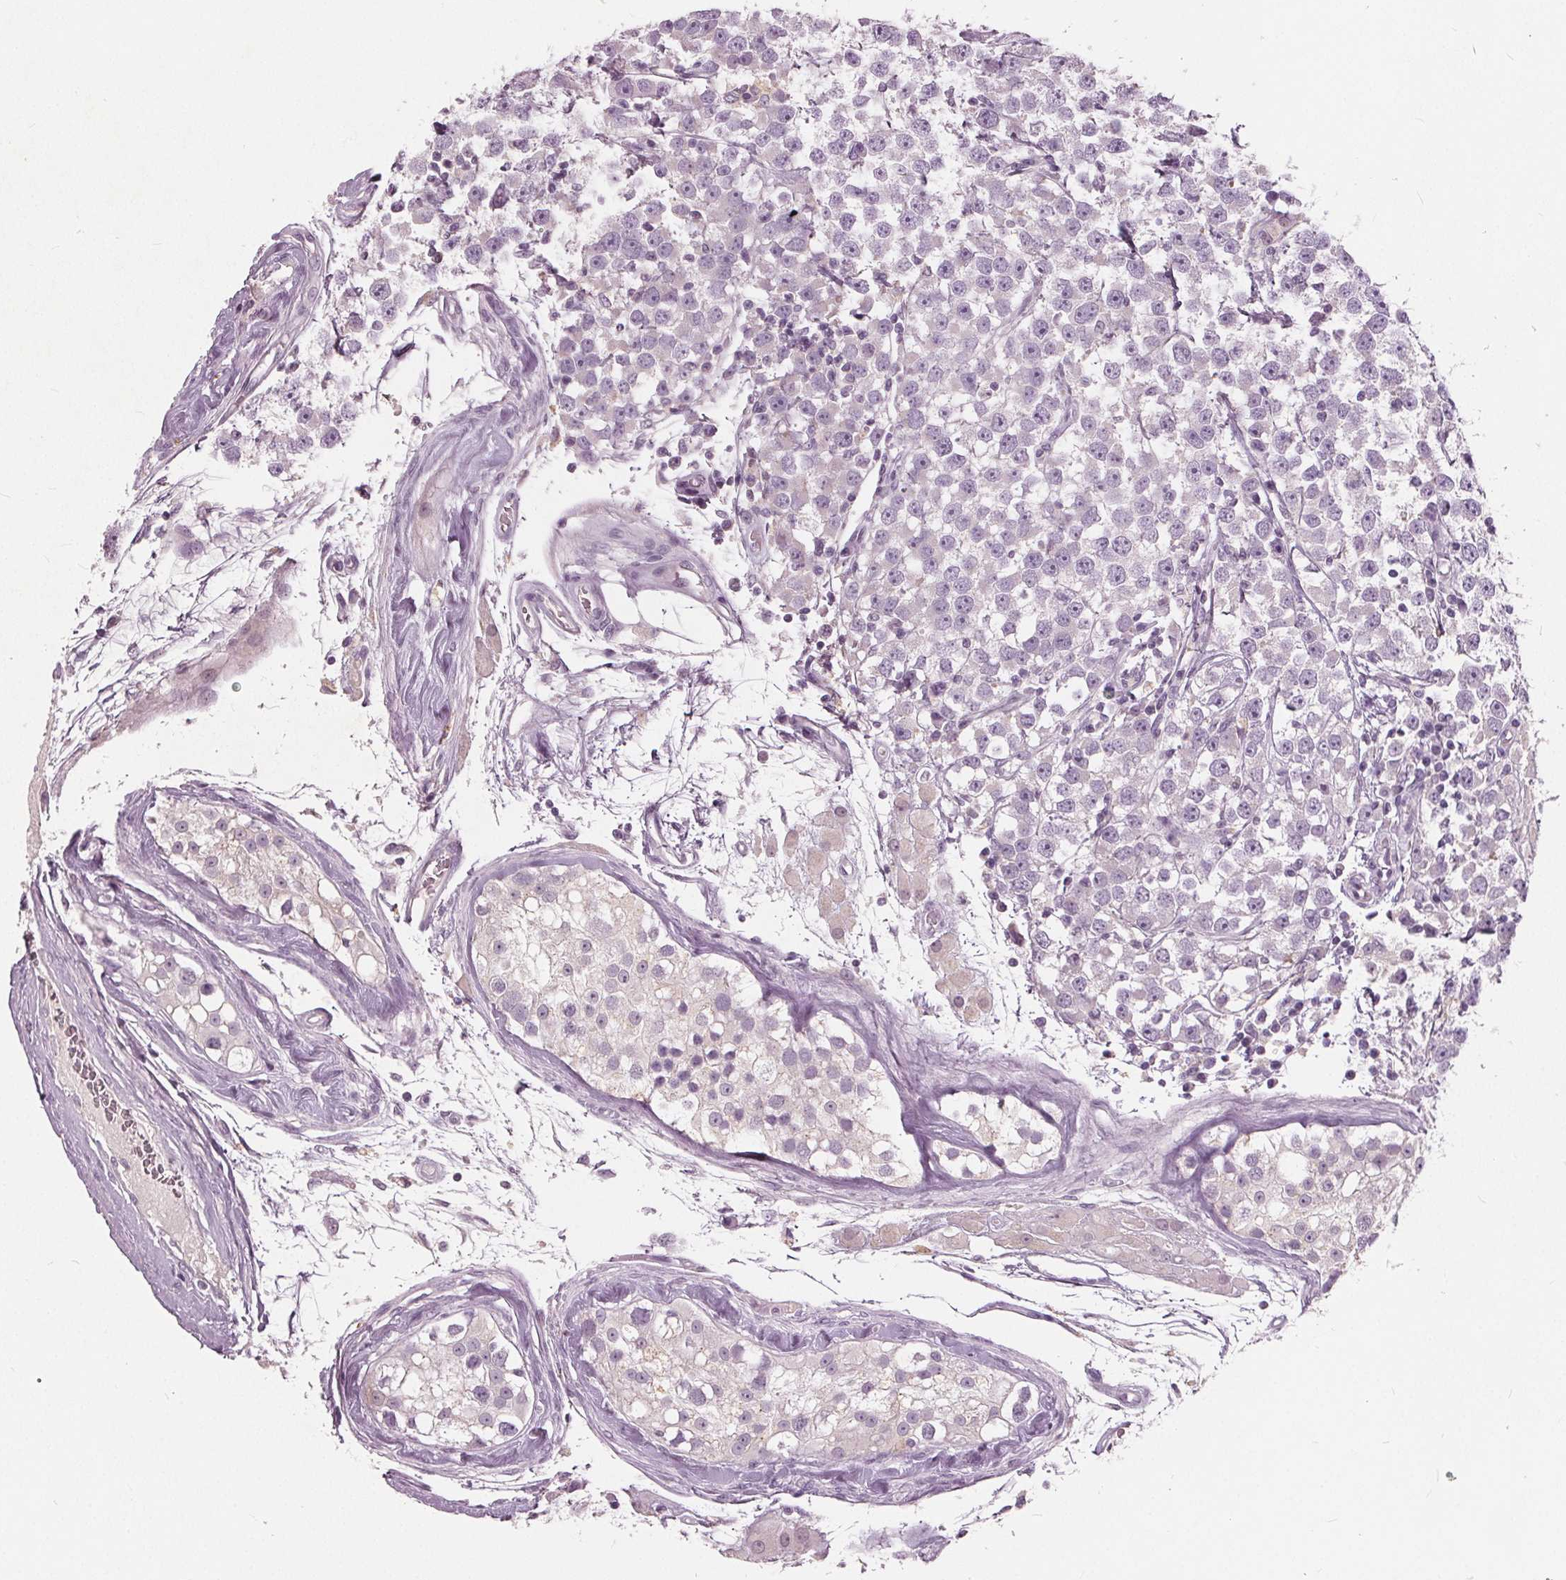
{"staining": {"intensity": "negative", "quantity": "none", "location": "none"}, "tissue": "testis cancer", "cell_type": "Tumor cells", "image_type": "cancer", "snomed": [{"axis": "morphology", "description": "Seminoma, NOS"}, {"axis": "topography", "description": "Testis"}], "caption": "IHC of testis seminoma shows no staining in tumor cells.", "gene": "TKFC", "patient": {"sex": "male", "age": 34}}